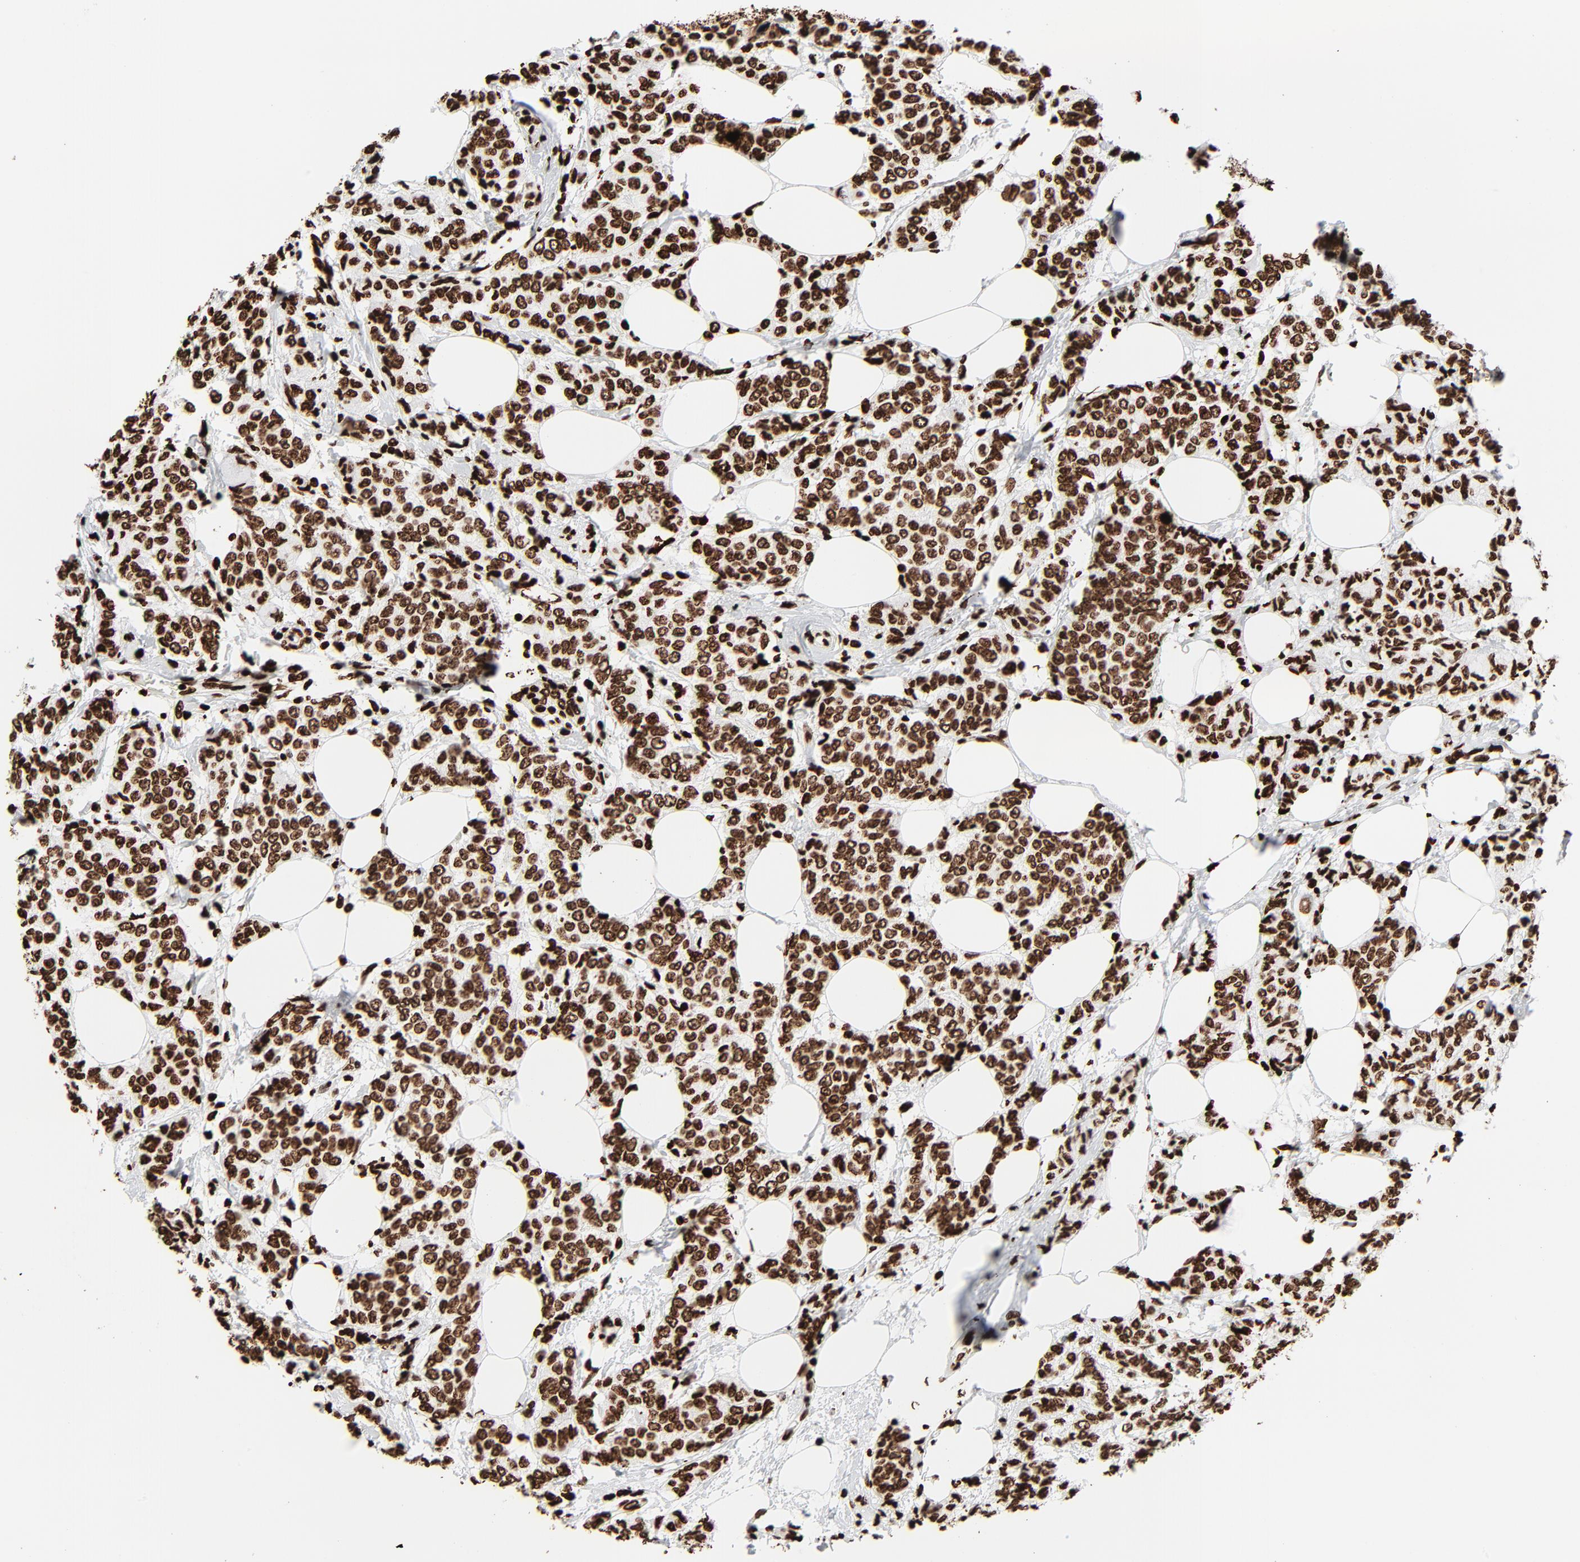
{"staining": {"intensity": "strong", "quantity": ">75%", "location": "nuclear"}, "tissue": "breast cancer", "cell_type": "Tumor cells", "image_type": "cancer", "snomed": [{"axis": "morphology", "description": "Lobular carcinoma"}, {"axis": "topography", "description": "Breast"}], "caption": "A brown stain labels strong nuclear positivity of a protein in lobular carcinoma (breast) tumor cells.", "gene": "H3-4", "patient": {"sex": "female", "age": 60}}